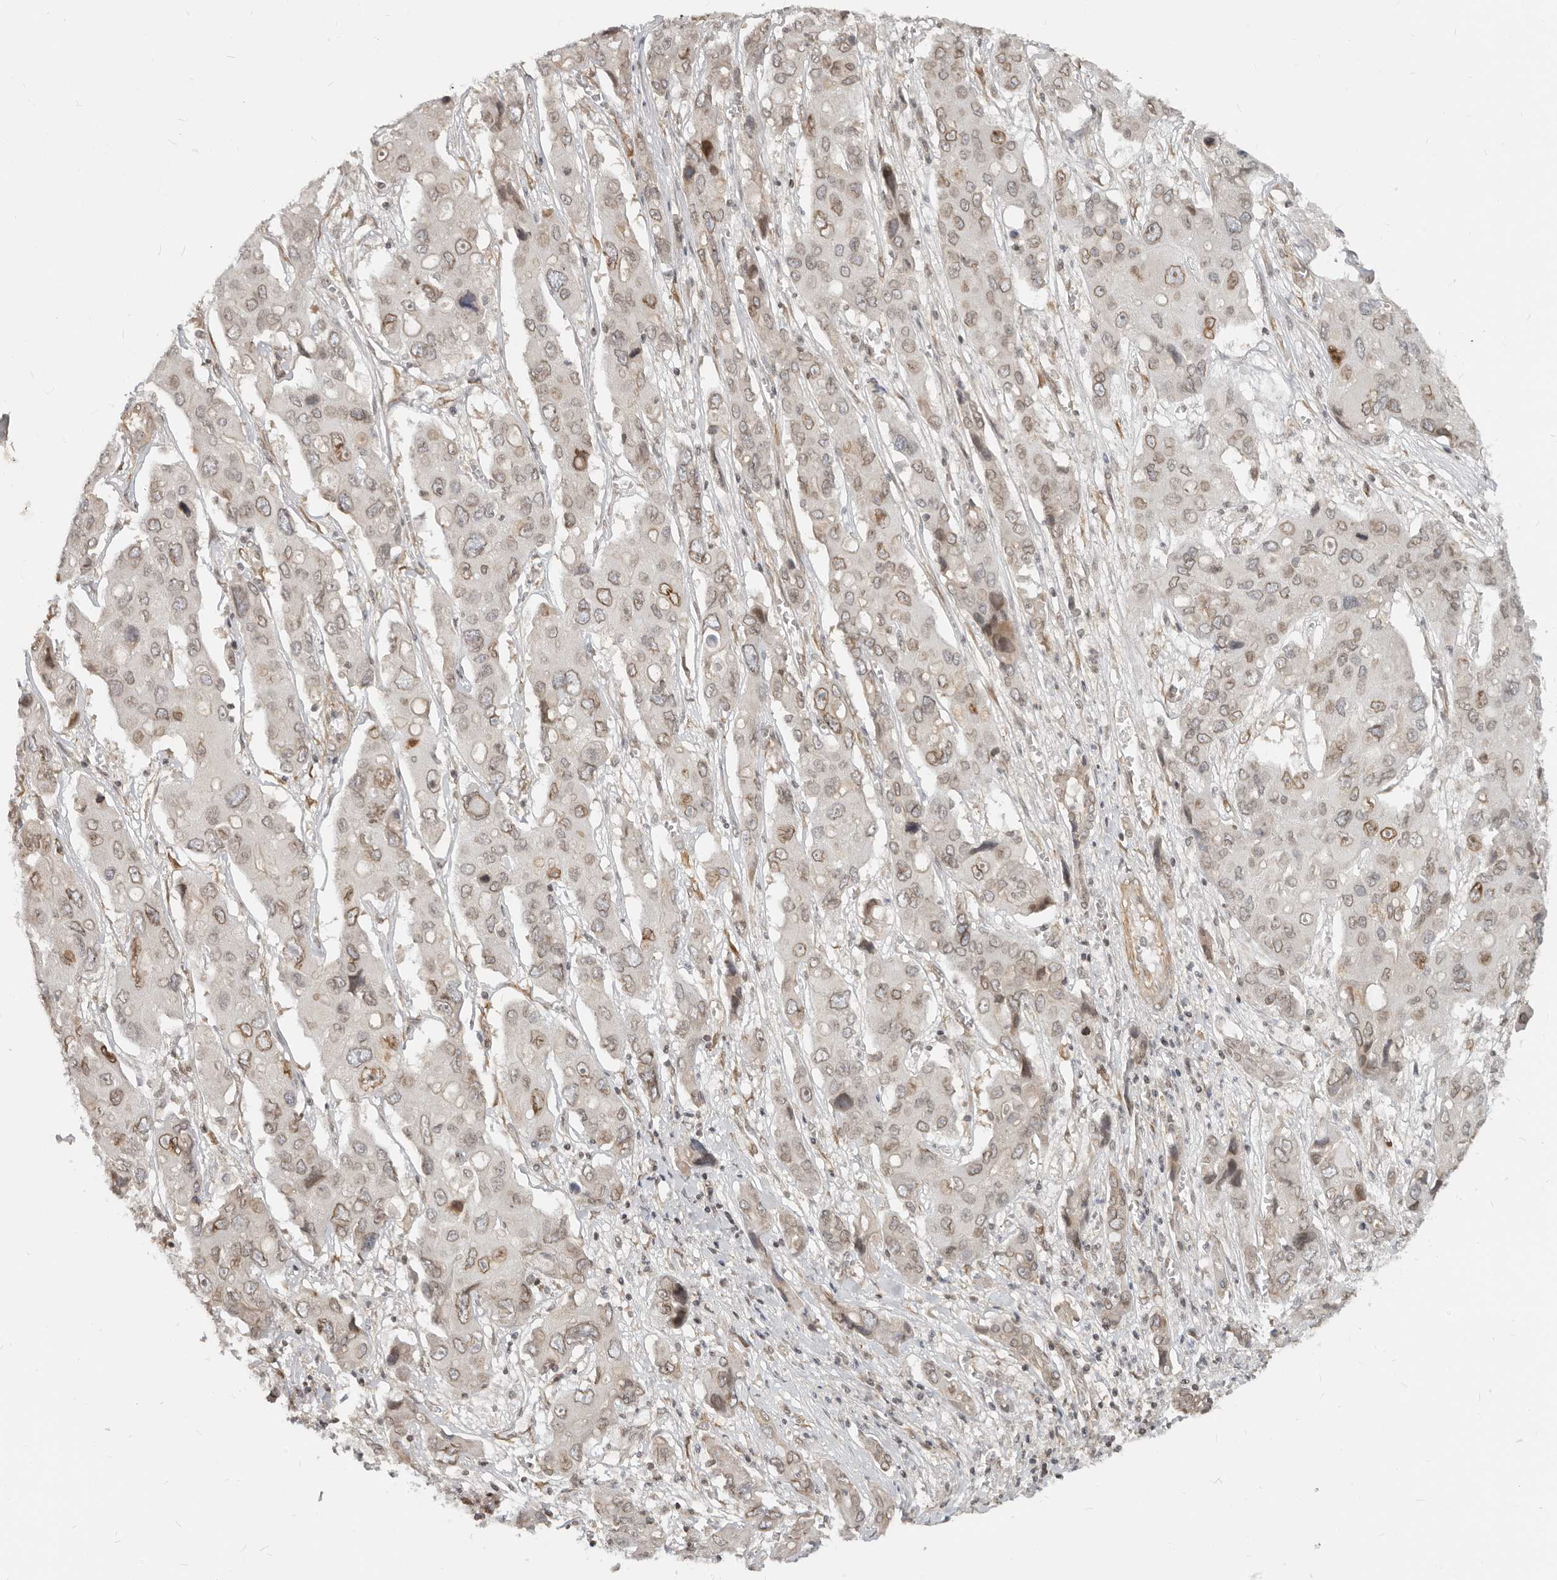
{"staining": {"intensity": "moderate", "quantity": "25%-75%", "location": "cytoplasmic/membranous,nuclear"}, "tissue": "liver cancer", "cell_type": "Tumor cells", "image_type": "cancer", "snomed": [{"axis": "morphology", "description": "Cholangiocarcinoma"}, {"axis": "topography", "description": "Liver"}], "caption": "About 25%-75% of tumor cells in human liver cholangiocarcinoma show moderate cytoplasmic/membranous and nuclear protein positivity as visualized by brown immunohistochemical staining.", "gene": "NUP153", "patient": {"sex": "male", "age": 67}}